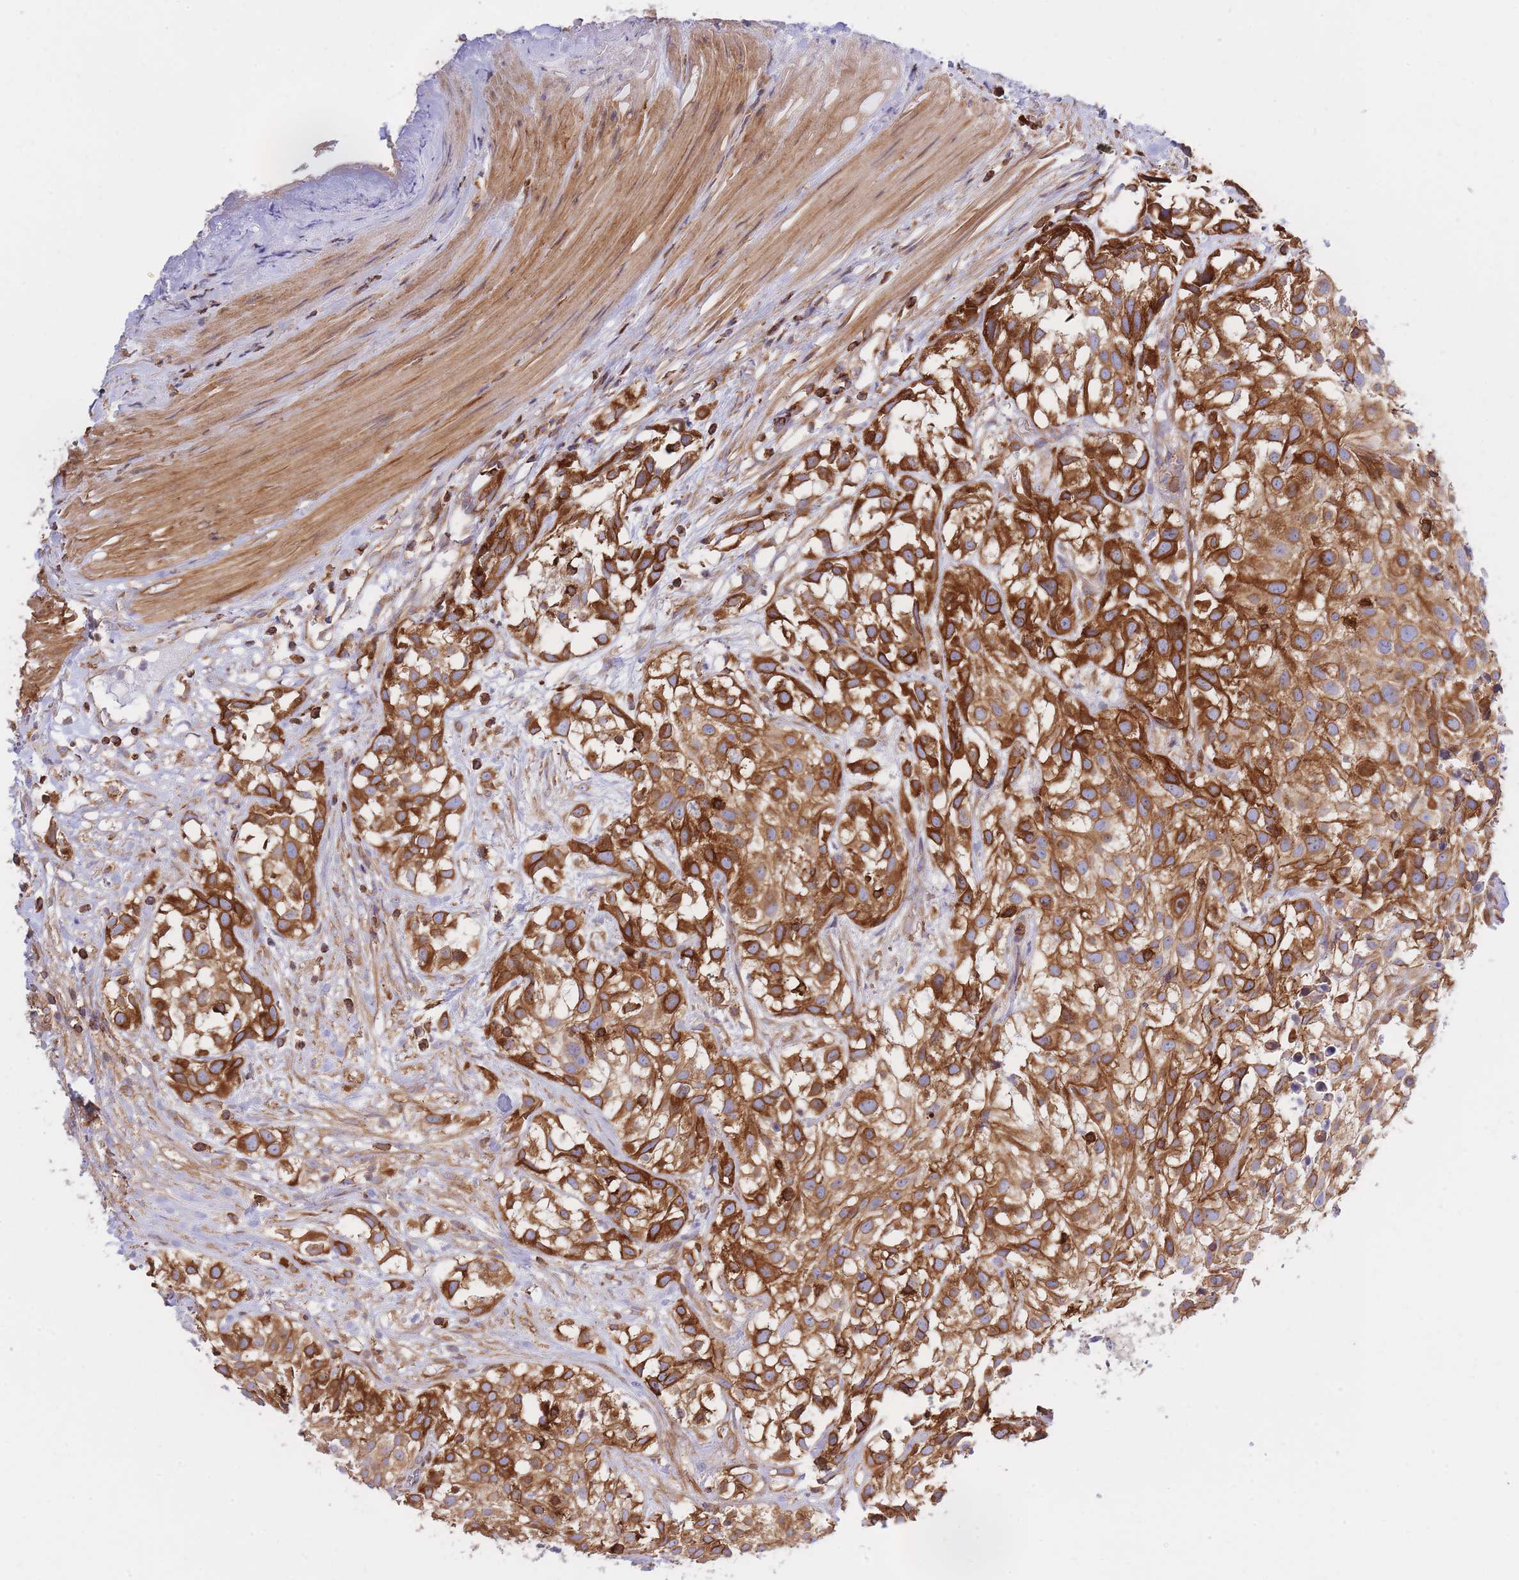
{"staining": {"intensity": "strong", "quantity": ">75%", "location": "cytoplasmic/membranous"}, "tissue": "urothelial cancer", "cell_type": "Tumor cells", "image_type": "cancer", "snomed": [{"axis": "morphology", "description": "Urothelial carcinoma, High grade"}, {"axis": "topography", "description": "Urinary bladder"}], "caption": "Immunohistochemical staining of urothelial cancer displays high levels of strong cytoplasmic/membranous protein positivity in approximately >75% of tumor cells.", "gene": "REM1", "patient": {"sex": "male", "age": 56}}